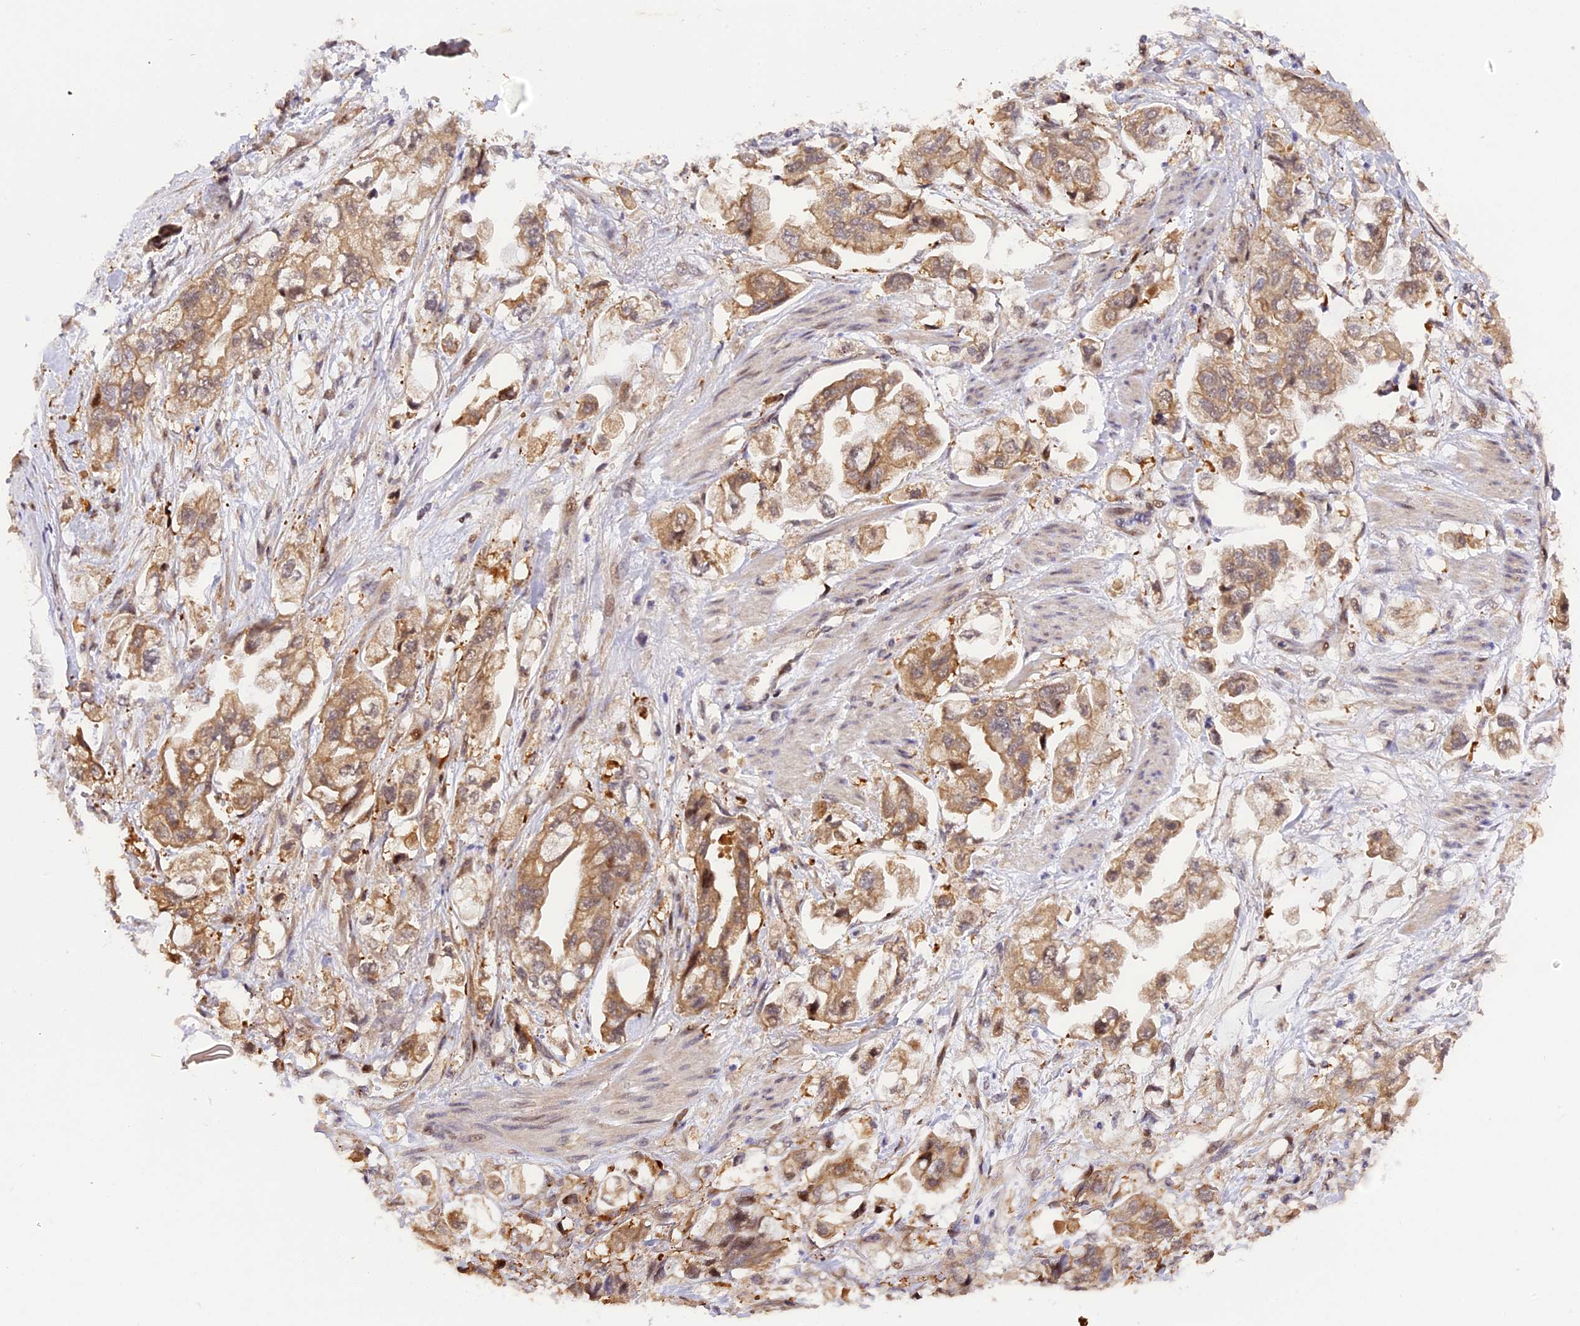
{"staining": {"intensity": "moderate", "quantity": ">75%", "location": "cytoplasmic/membranous"}, "tissue": "stomach cancer", "cell_type": "Tumor cells", "image_type": "cancer", "snomed": [{"axis": "morphology", "description": "Adenocarcinoma, NOS"}, {"axis": "topography", "description": "Stomach"}], "caption": "There is medium levels of moderate cytoplasmic/membranous staining in tumor cells of stomach cancer (adenocarcinoma), as demonstrated by immunohistochemical staining (brown color).", "gene": "SAMD4A", "patient": {"sex": "male", "age": 62}}